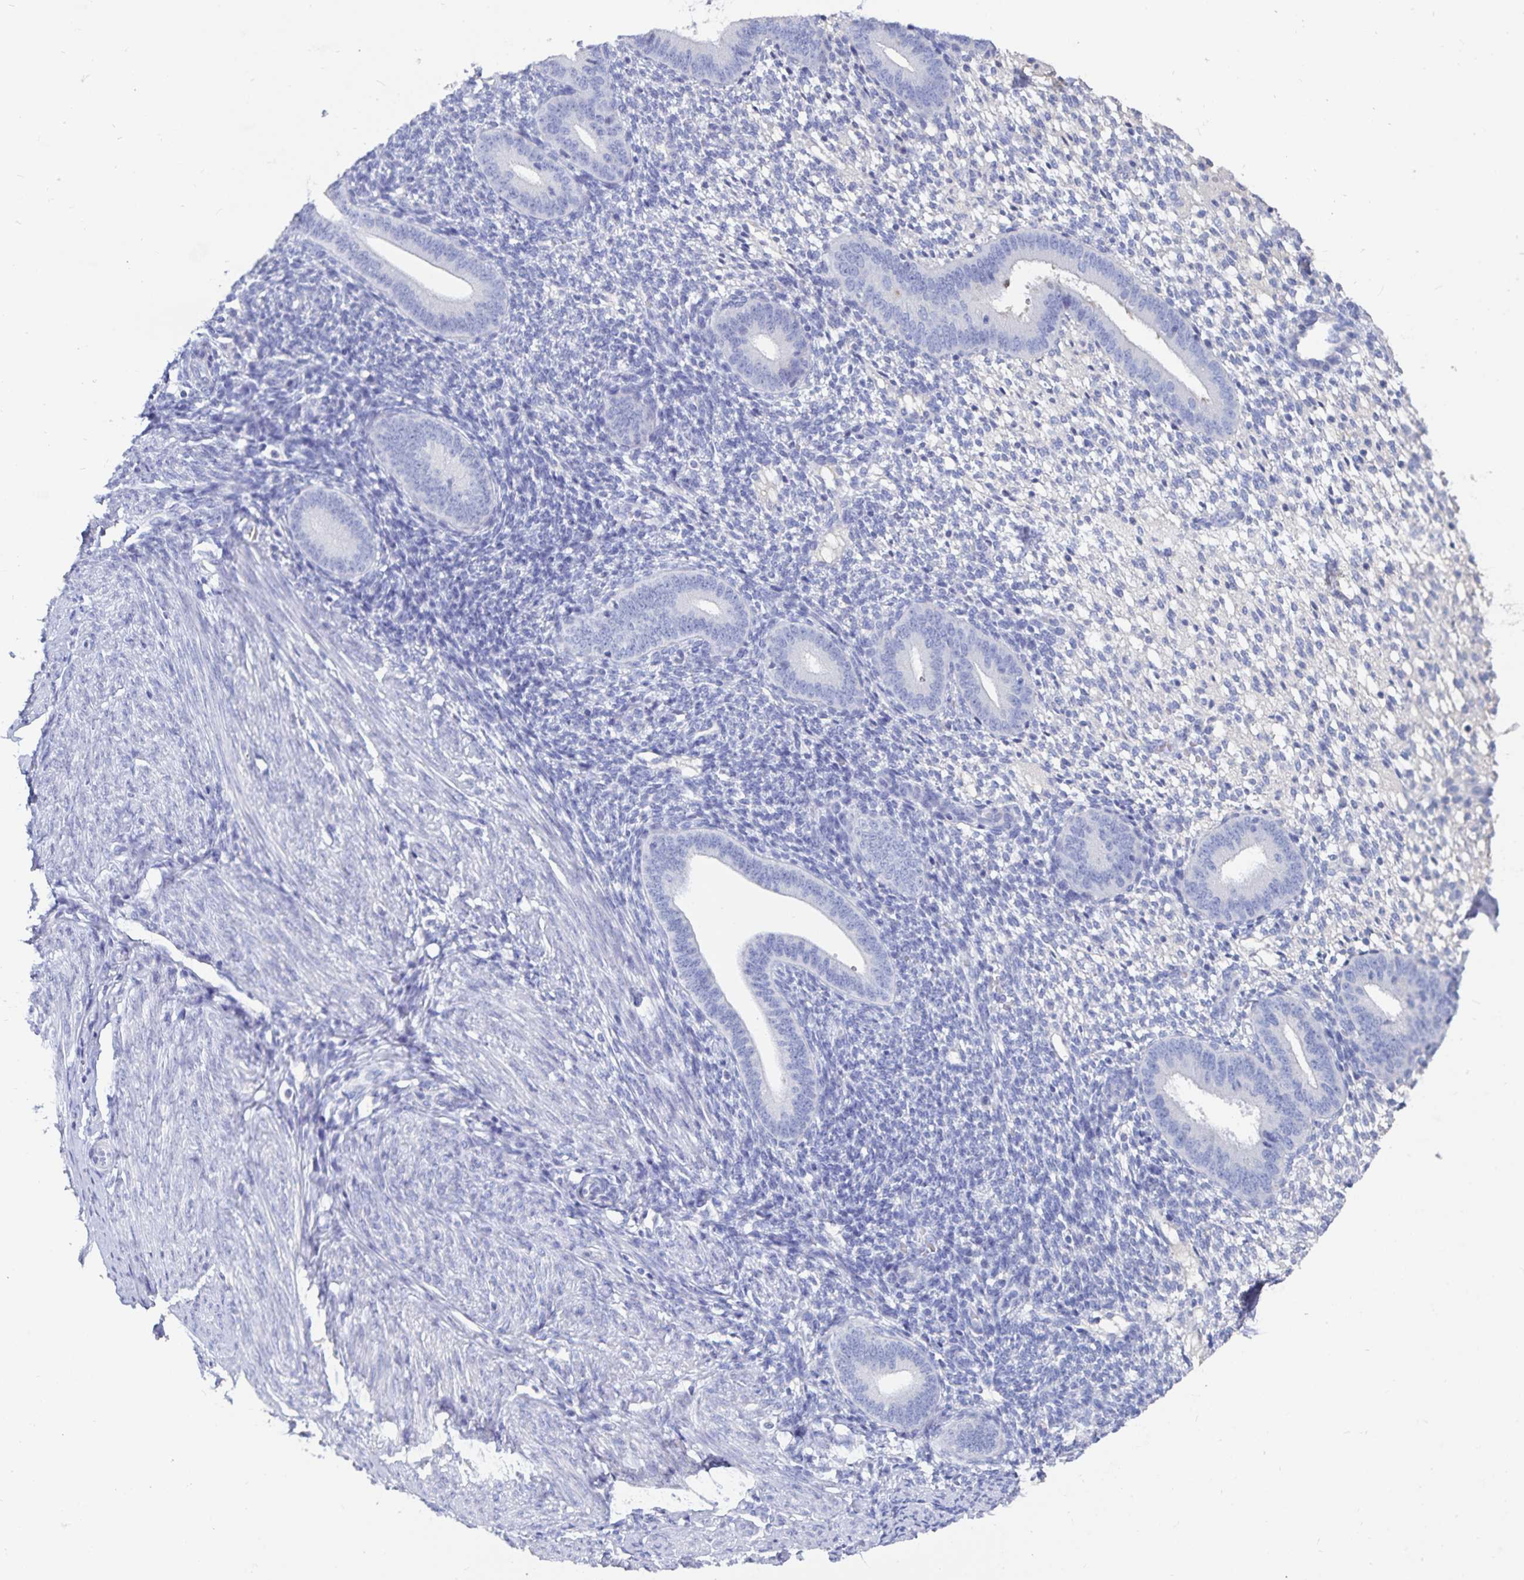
{"staining": {"intensity": "negative", "quantity": "none", "location": "none"}, "tissue": "endometrium", "cell_type": "Cells in endometrial stroma", "image_type": "normal", "snomed": [{"axis": "morphology", "description": "Normal tissue, NOS"}, {"axis": "topography", "description": "Endometrium"}], "caption": "The immunohistochemistry photomicrograph has no significant staining in cells in endometrial stroma of endometrium. (DAB immunohistochemistry with hematoxylin counter stain).", "gene": "CFAP69", "patient": {"sex": "female", "age": 40}}